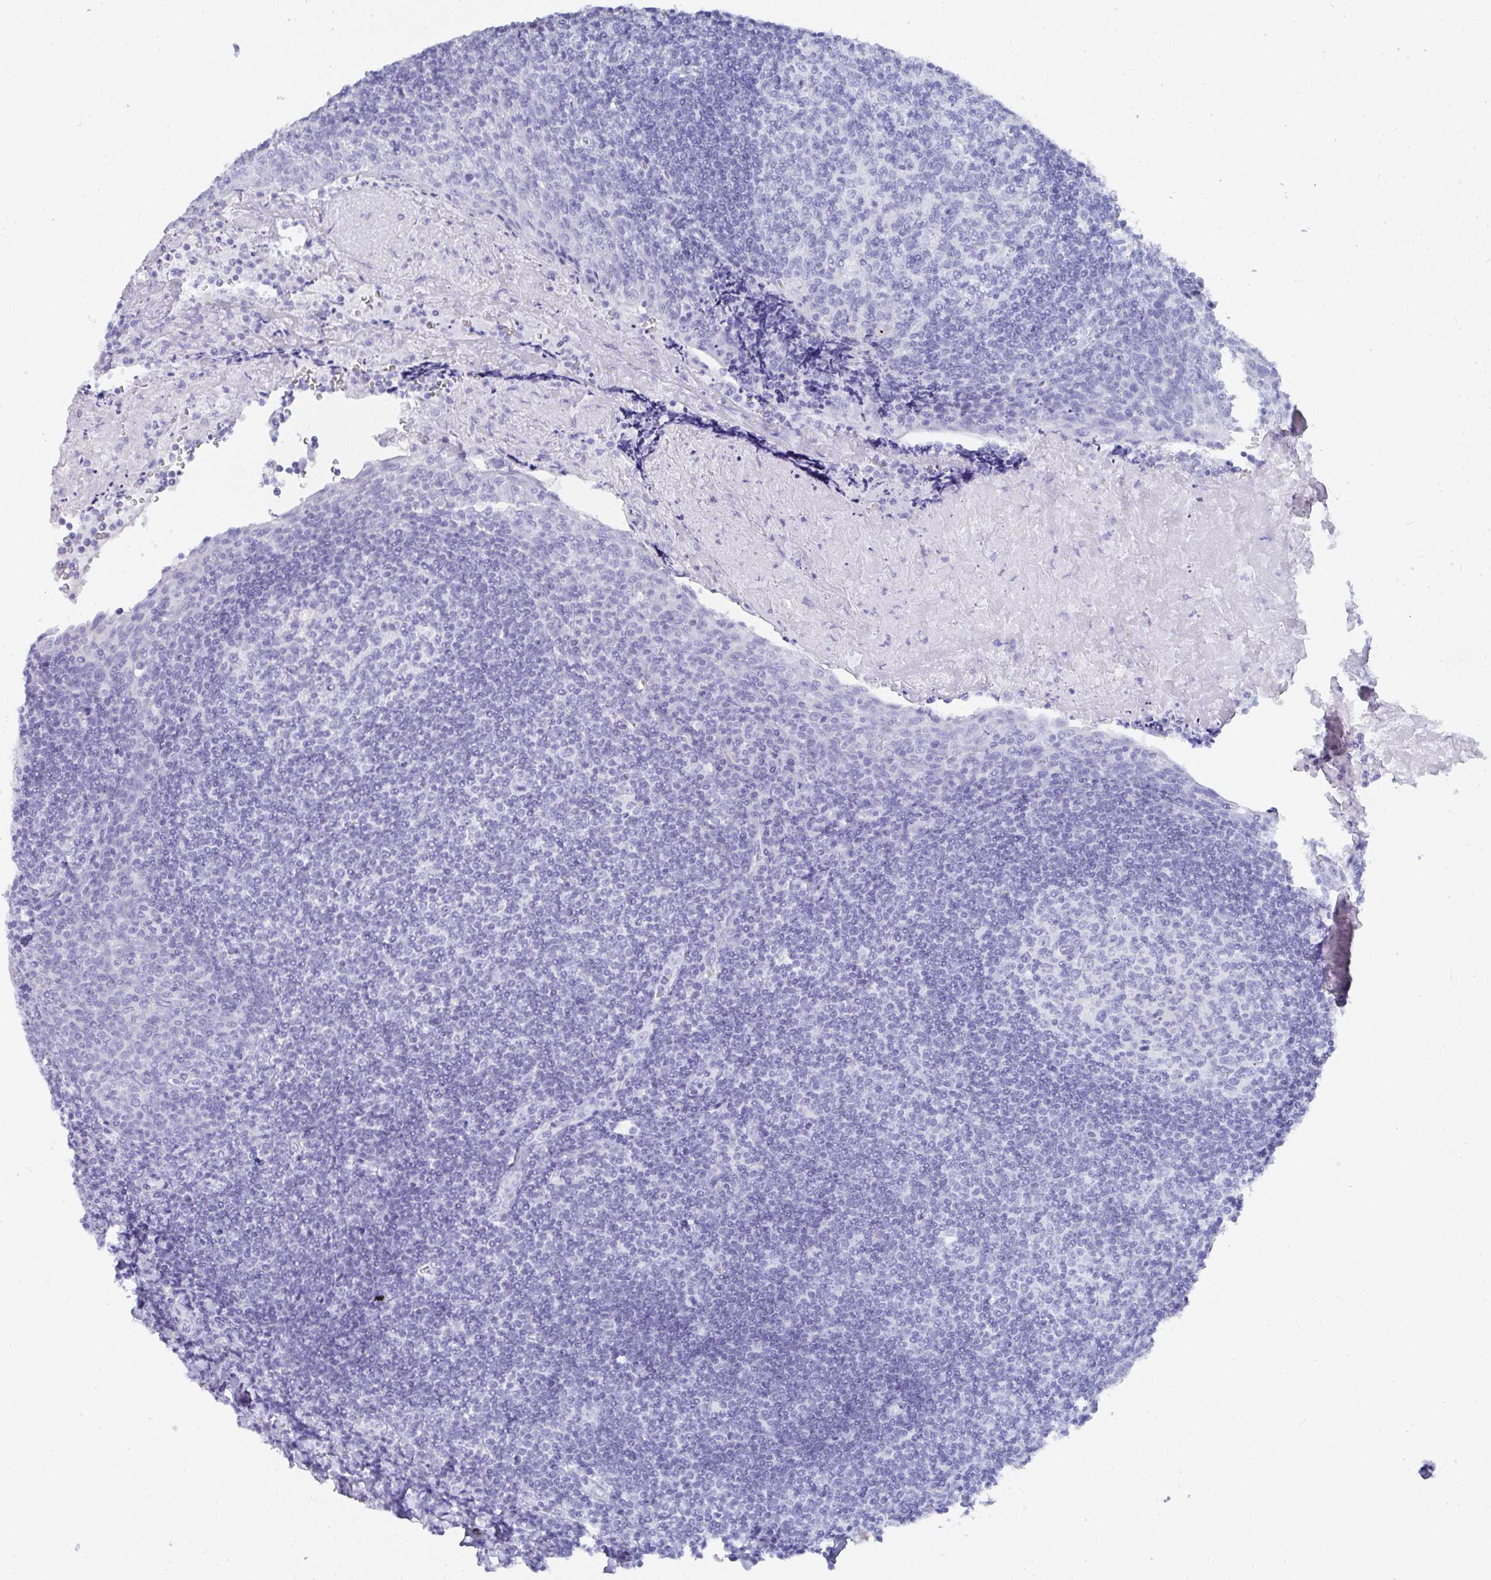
{"staining": {"intensity": "negative", "quantity": "none", "location": "none"}, "tissue": "tonsil", "cell_type": "Germinal center cells", "image_type": "normal", "snomed": [{"axis": "morphology", "description": "Normal tissue, NOS"}, {"axis": "morphology", "description": "Inflammation, NOS"}, {"axis": "topography", "description": "Tonsil"}], "caption": "Immunohistochemistry (IHC) of unremarkable human tonsil exhibits no staining in germinal center cells.", "gene": "GRIA1", "patient": {"sex": "female", "age": 31}}